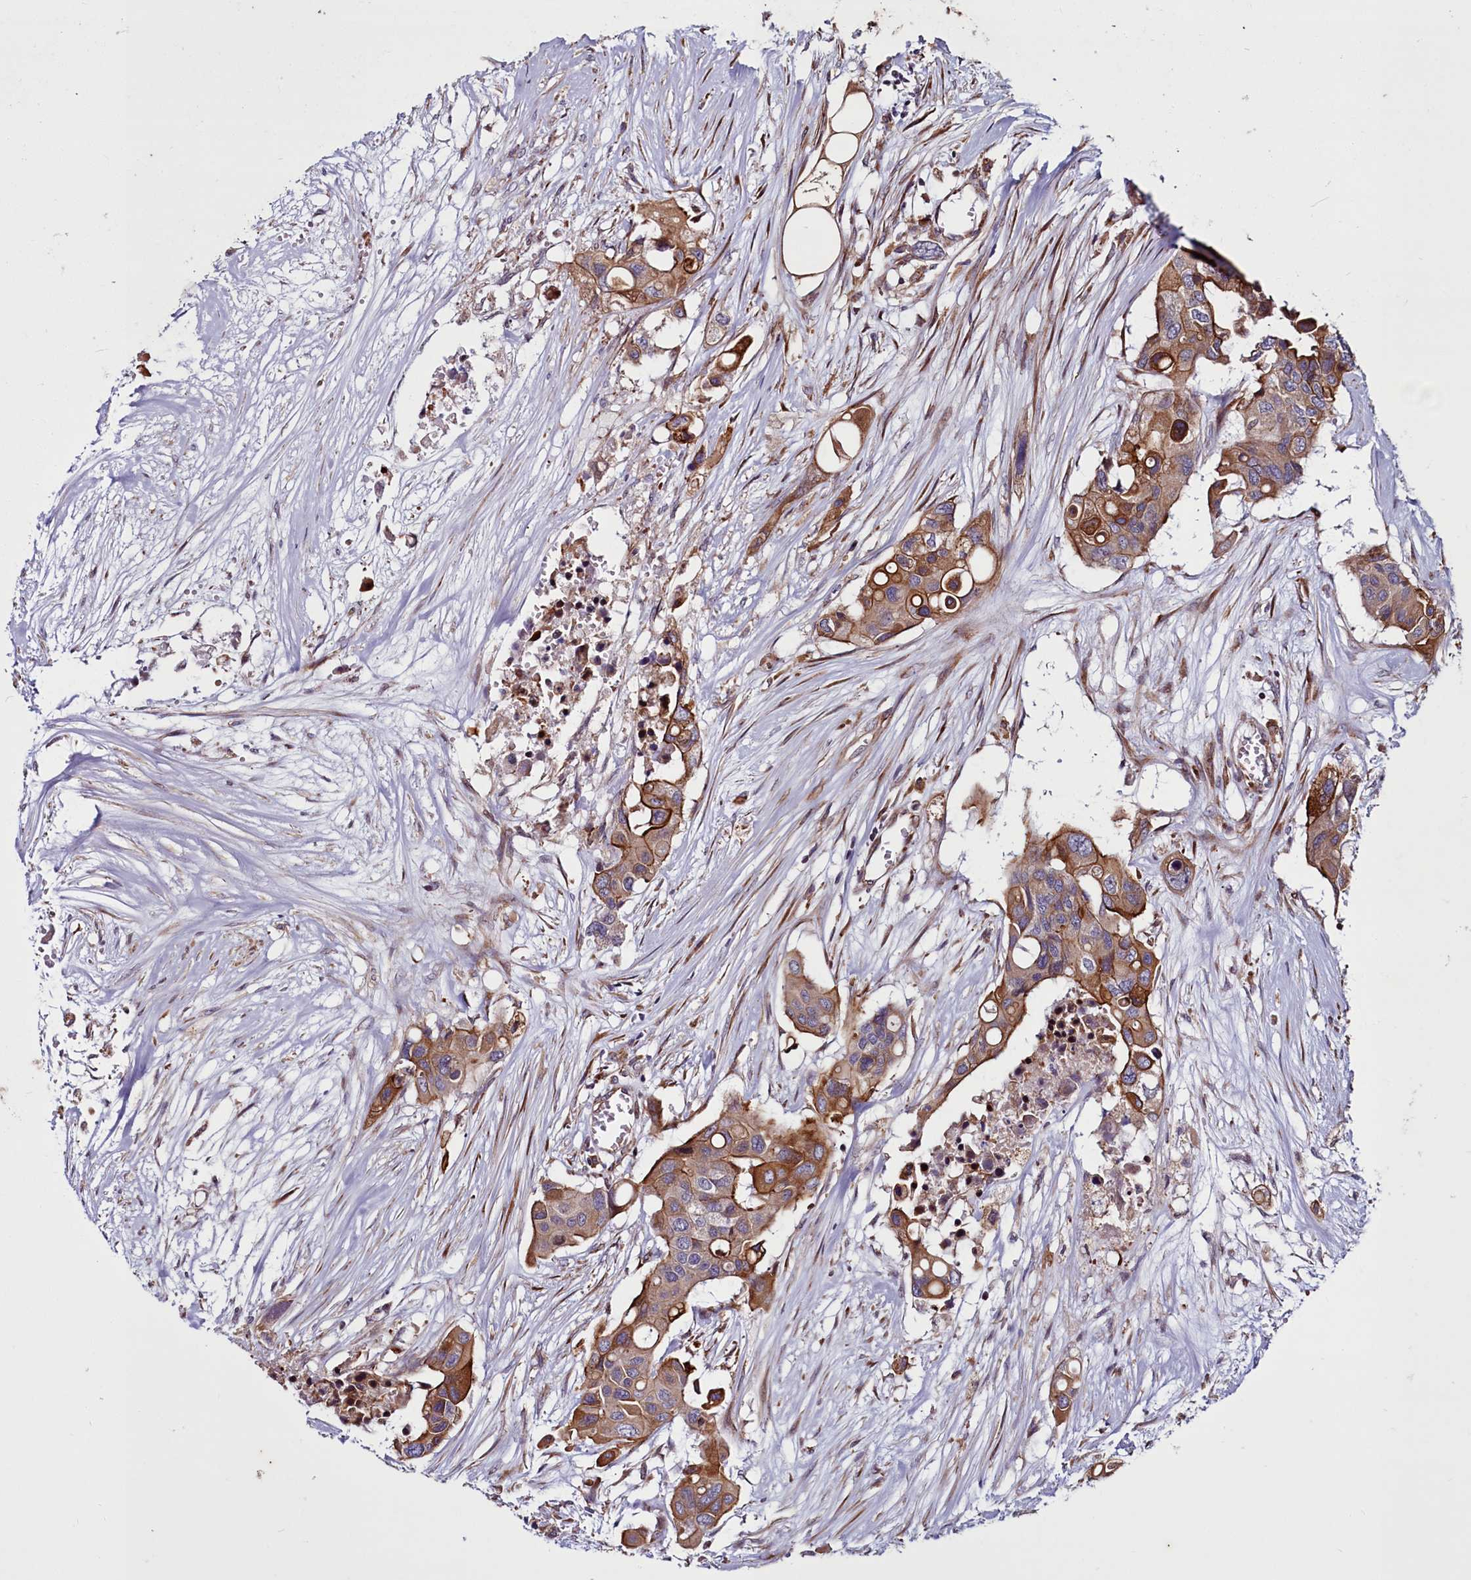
{"staining": {"intensity": "strong", "quantity": ">75%", "location": "cytoplasmic/membranous"}, "tissue": "colorectal cancer", "cell_type": "Tumor cells", "image_type": "cancer", "snomed": [{"axis": "morphology", "description": "Adenocarcinoma, NOS"}, {"axis": "topography", "description": "Colon"}], "caption": "Immunohistochemical staining of human colorectal cancer reveals strong cytoplasmic/membranous protein positivity in about >75% of tumor cells. The staining is performed using DAB brown chromogen to label protein expression. The nuclei are counter-stained blue using hematoxylin.", "gene": "MCRIP1", "patient": {"sex": "male", "age": 77}}